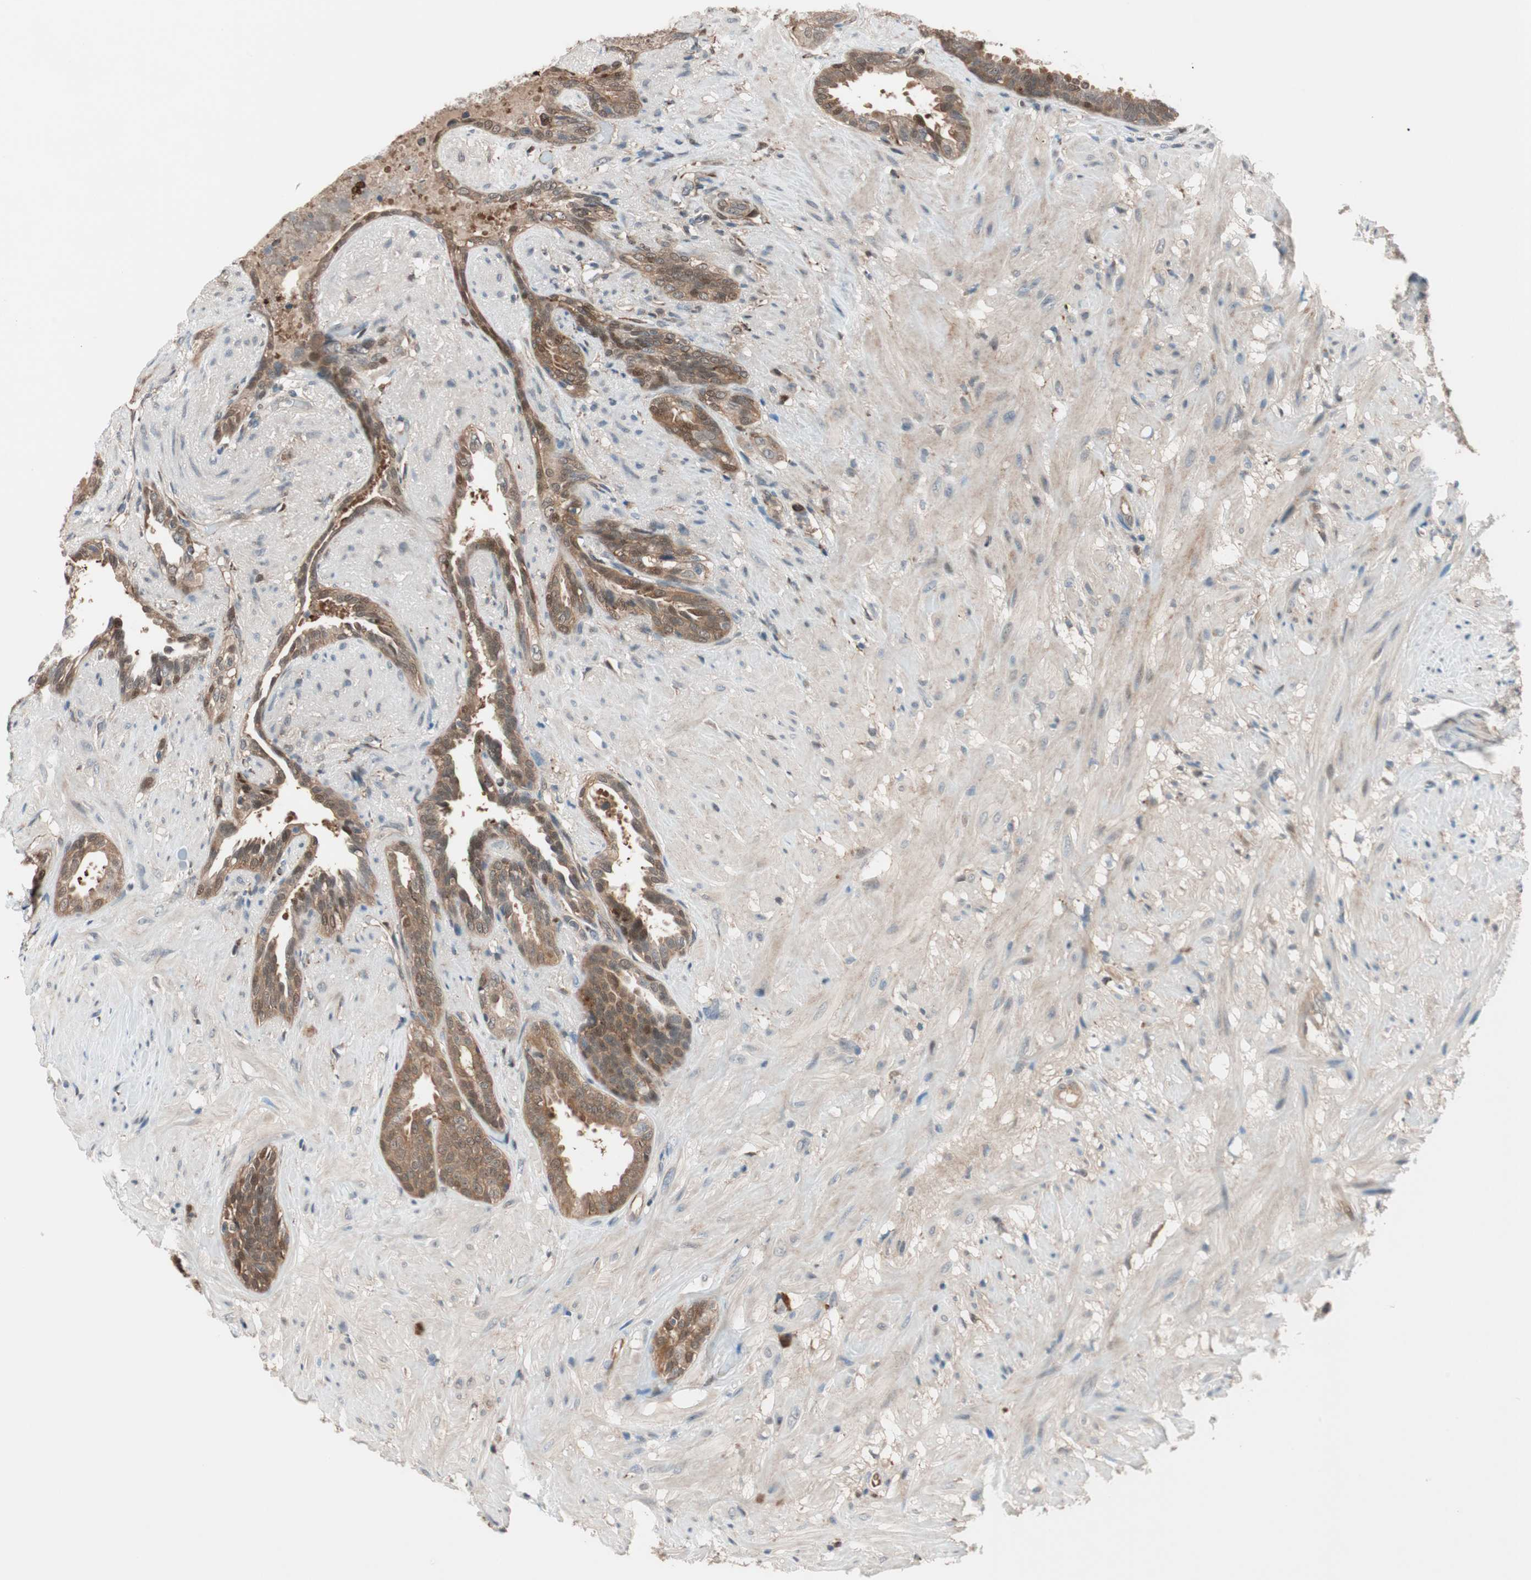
{"staining": {"intensity": "moderate", "quantity": ">75%", "location": "cytoplasmic/membranous"}, "tissue": "seminal vesicle", "cell_type": "Glandular cells", "image_type": "normal", "snomed": [{"axis": "morphology", "description": "Normal tissue, NOS"}, {"axis": "topography", "description": "Seminal veicle"}], "caption": "Protein expression analysis of normal seminal vesicle displays moderate cytoplasmic/membranous positivity in about >75% of glandular cells. (Brightfield microscopy of DAB IHC at high magnification).", "gene": "P3R3URF", "patient": {"sex": "male", "age": 61}}